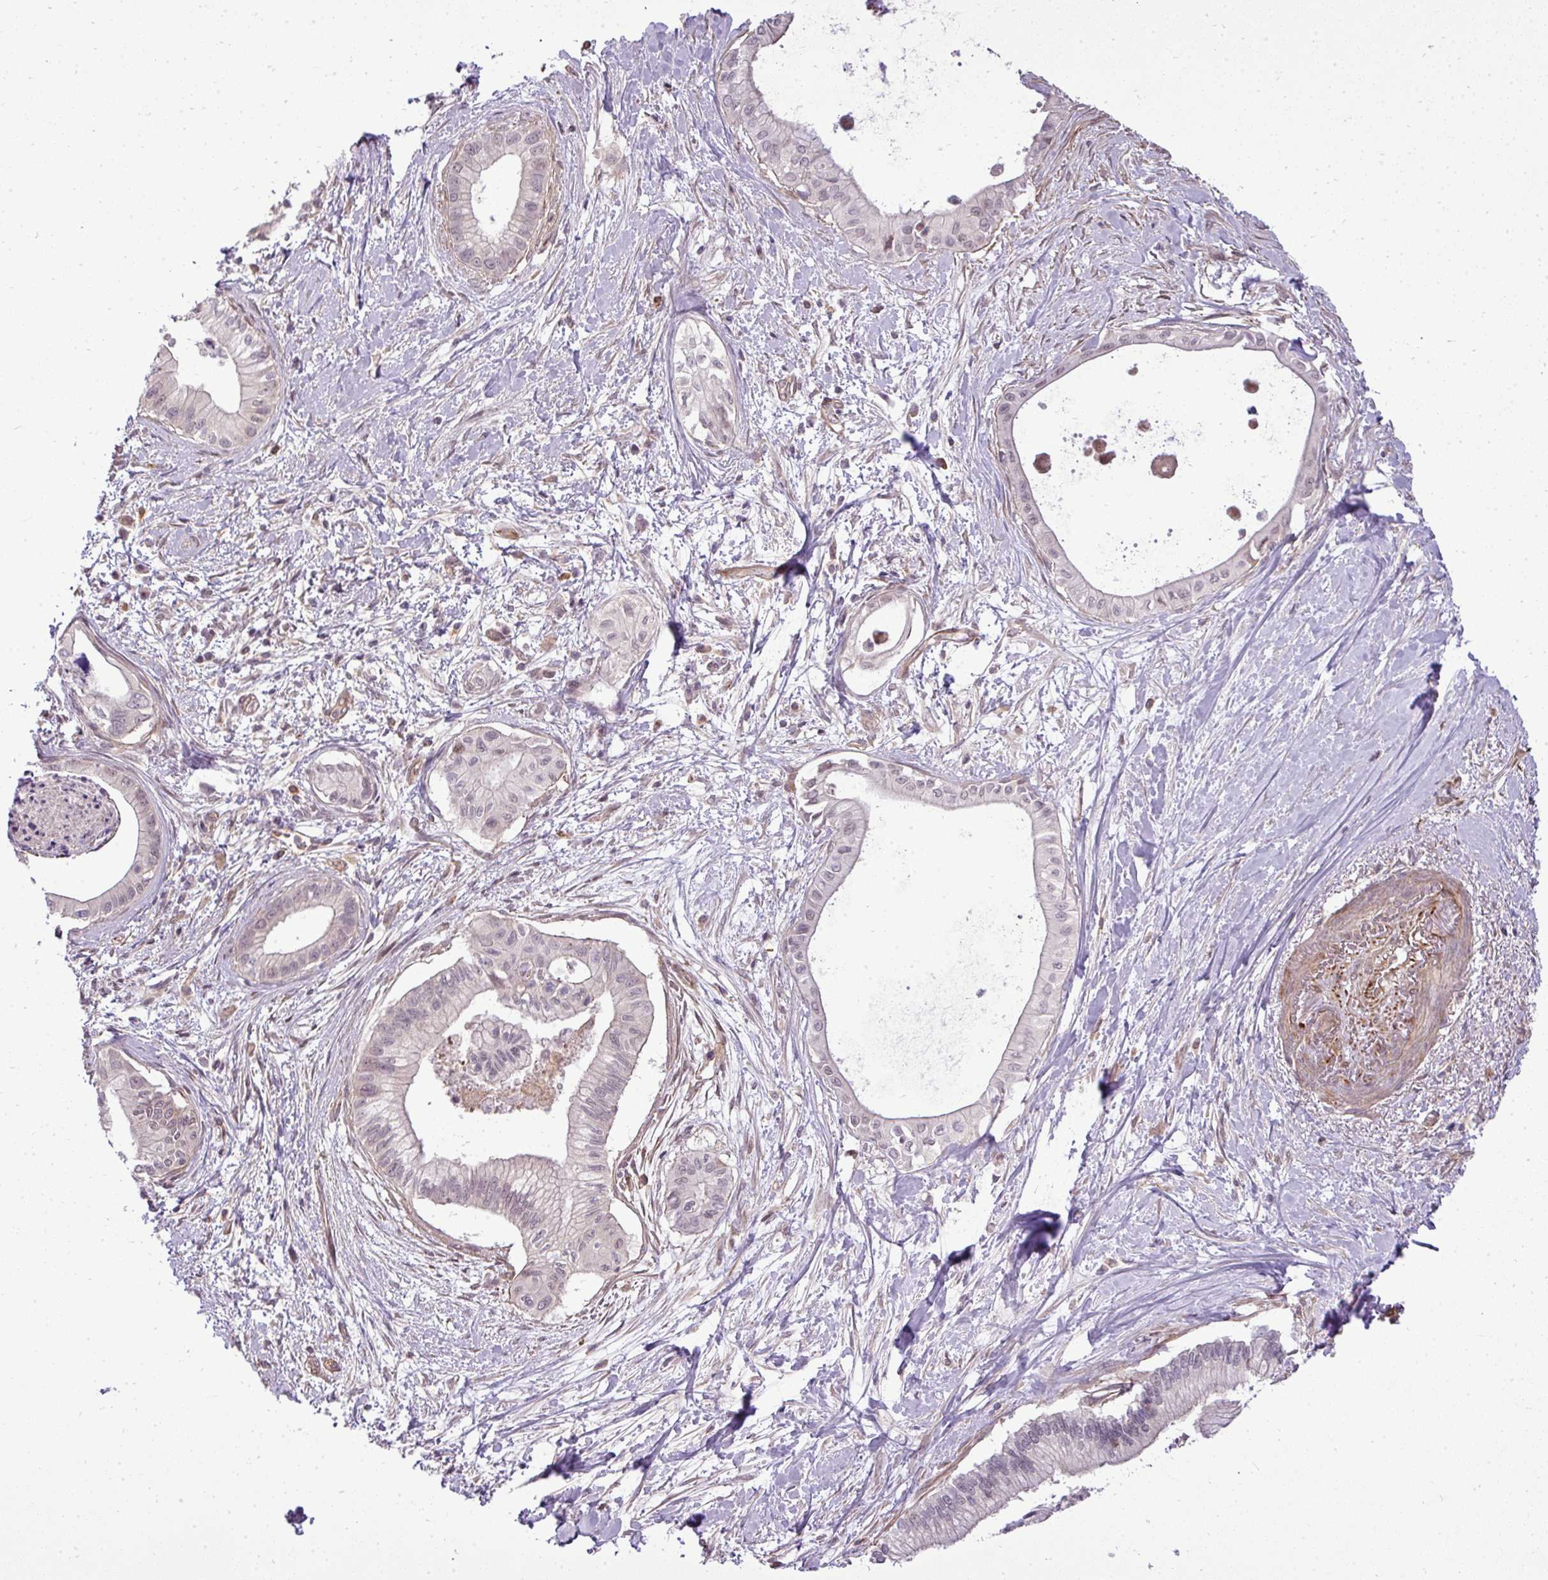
{"staining": {"intensity": "negative", "quantity": "none", "location": "none"}, "tissue": "pancreatic cancer", "cell_type": "Tumor cells", "image_type": "cancer", "snomed": [{"axis": "morphology", "description": "Adenocarcinoma, NOS"}, {"axis": "topography", "description": "Pancreas"}], "caption": "The micrograph demonstrates no significant positivity in tumor cells of pancreatic cancer (adenocarcinoma).", "gene": "PDRG1", "patient": {"sex": "male", "age": 78}}